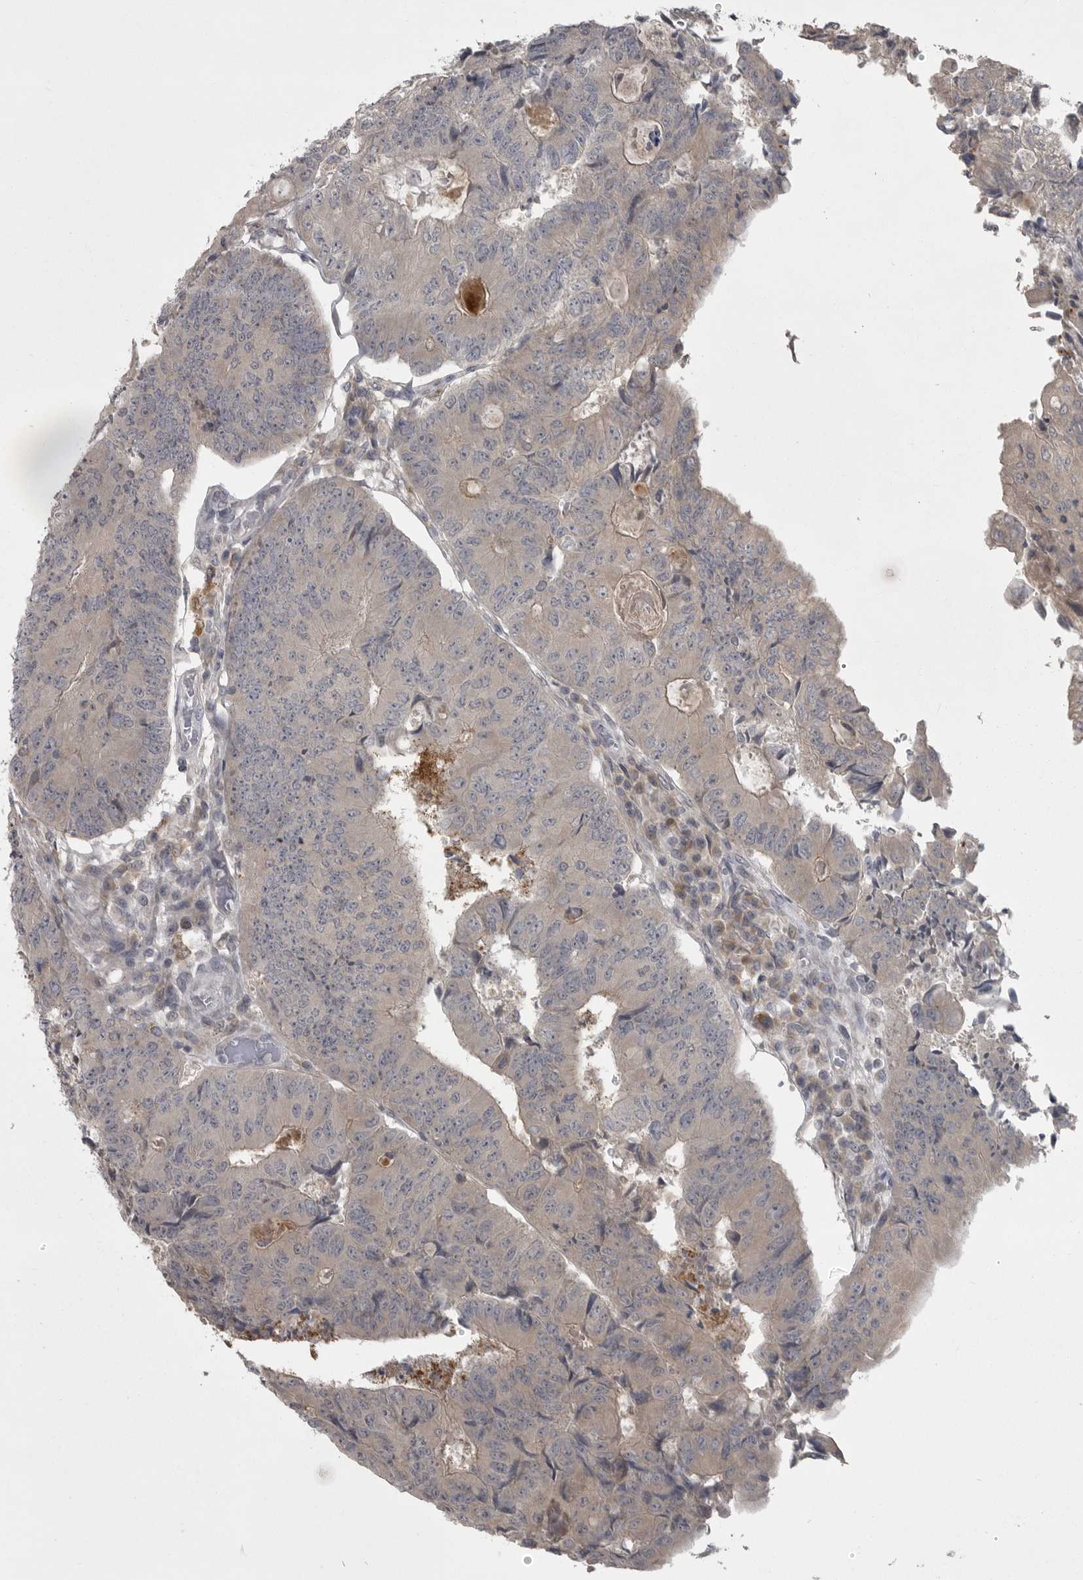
{"staining": {"intensity": "negative", "quantity": "none", "location": "none"}, "tissue": "colorectal cancer", "cell_type": "Tumor cells", "image_type": "cancer", "snomed": [{"axis": "morphology", "description": "Adenocarcinoma, NOS"}, {"axis": "topography", "description": "Colon"}], "caption": "Immunohistochemistry (IHC) micrograph of neoplastic tissue: human colorectal cancer stained with DAB reveals no significant protein positivity in tumor cells.", "gene": "PHF13", "patient": {"sex": "female", "age": 67}}